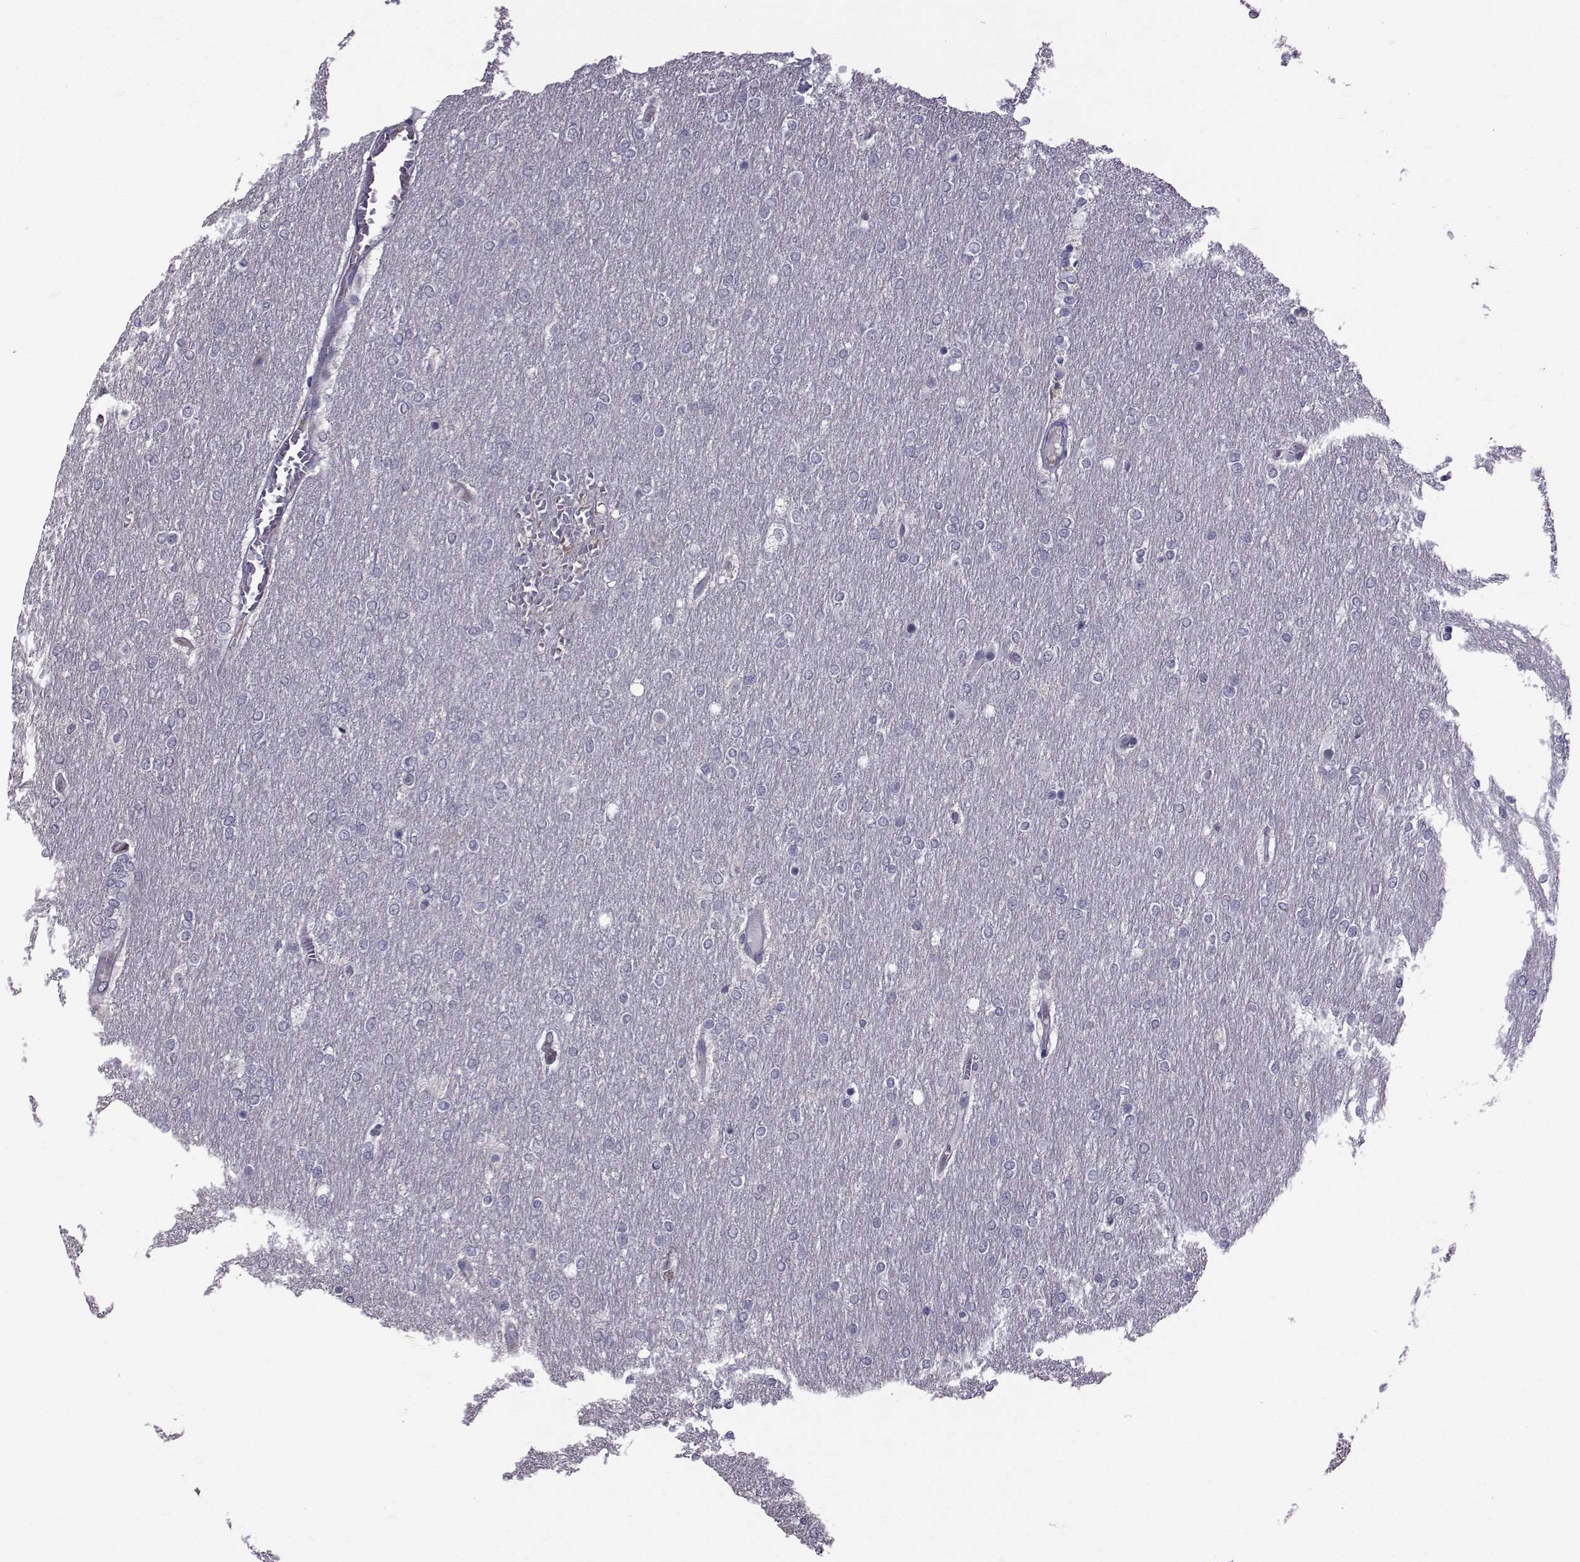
{"staining": {"intensity": "negative", "quantity": "none", "location": "none"}, "tissue": "glioma", "cell_type": "Tumor cells", "image_type": "cancer", "snomed": [{"axis": "morphology", "description": "Glioma, malignant, High grade"}, {"axis": "topography", "description": "Brain"}], "caption": "The immunohistochemistry micrograph has no significant positivity in tumor cells of high-grade glioma (malignant) tissue.", "gene": "TNFRSF11B", "patient": {"sex": "female", "age": 61}}